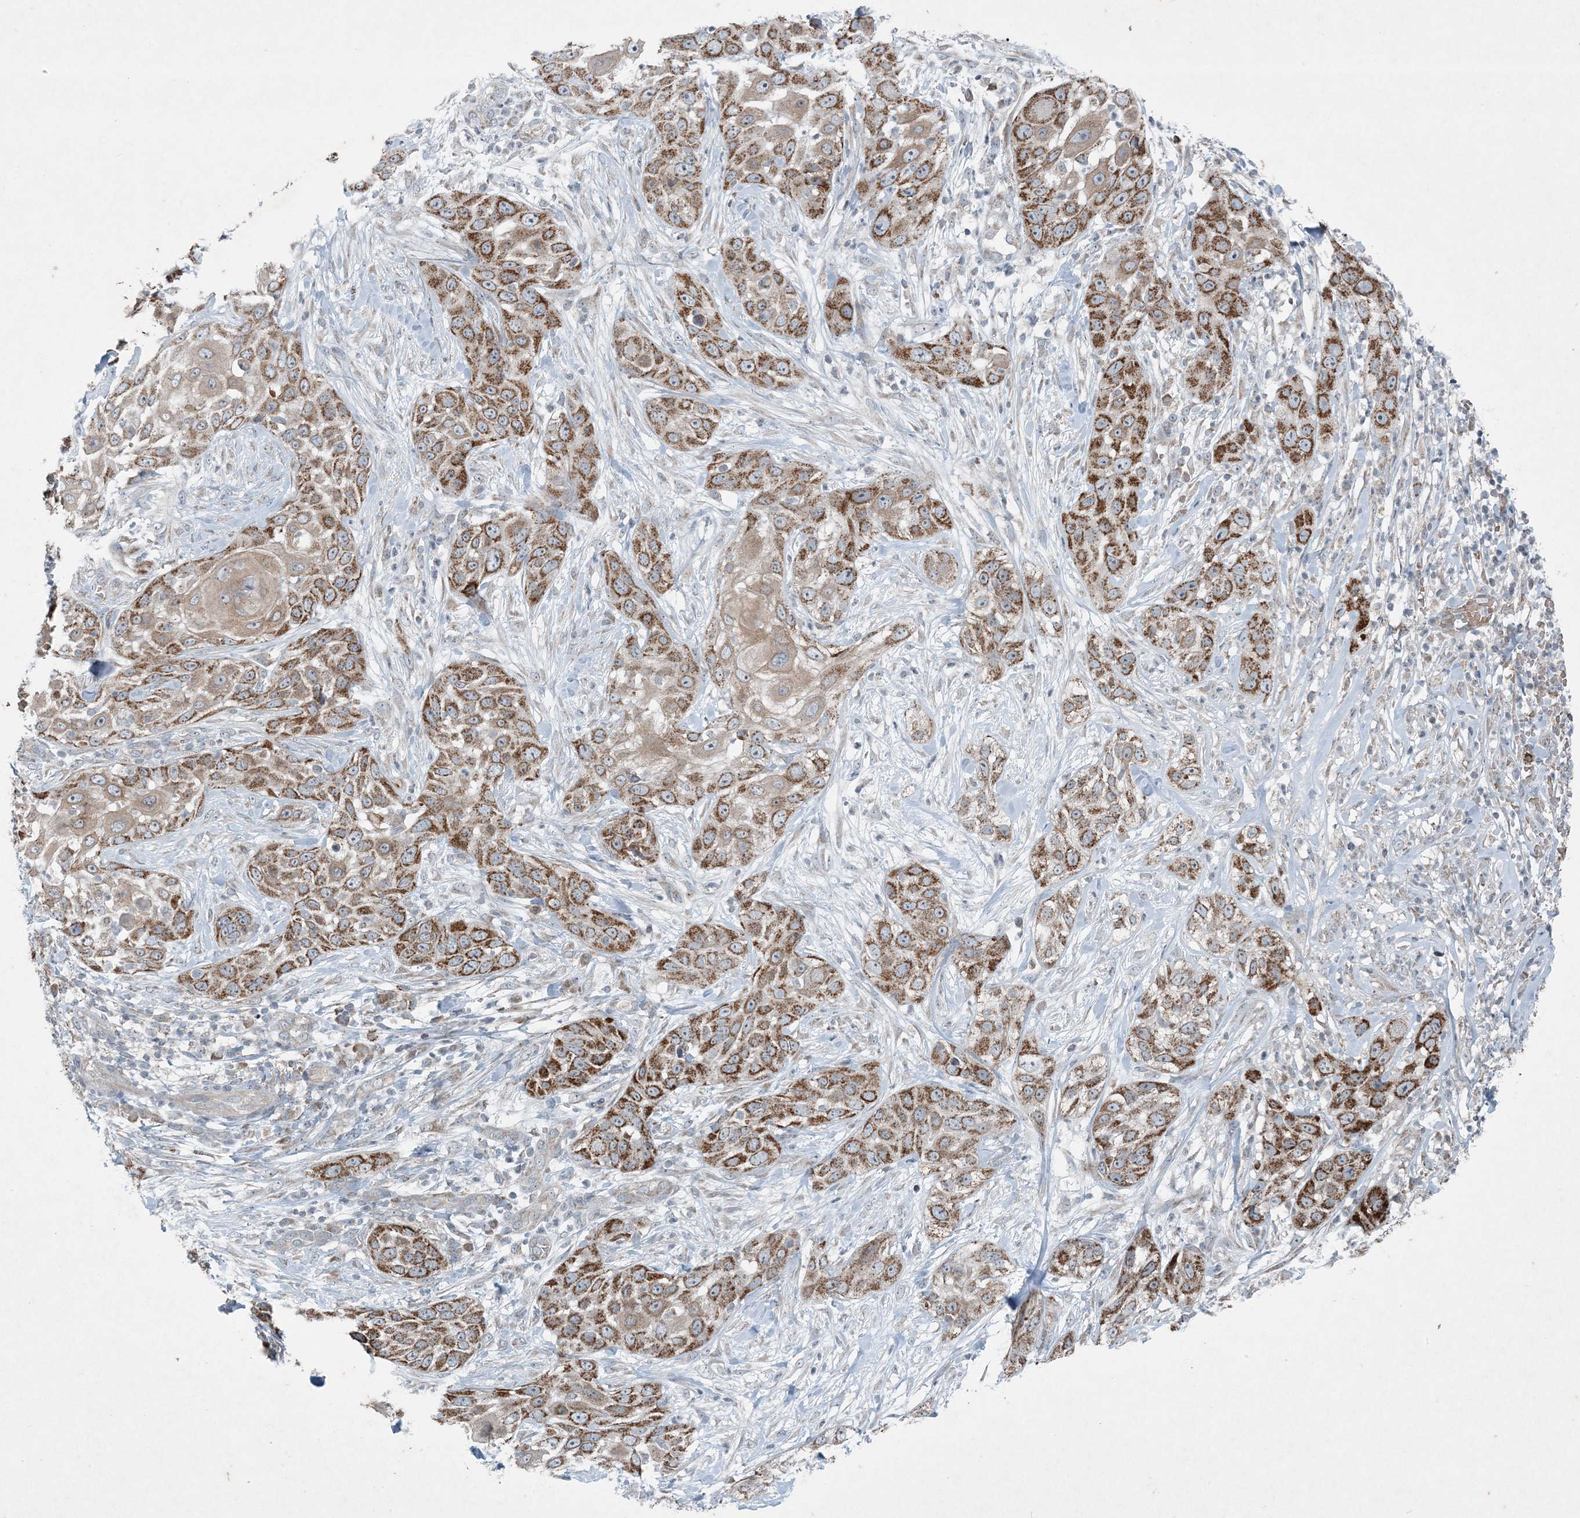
{"staining": {"intensity": "strong", "quantity": "25%-75%", "location": "cytoplasmic/membranous"}, "tissue": "skin cancer", "cell_type": "Tumor cells", "image_type": "cancer", "snomed": [{"axis": "morphology", "description": "Squamous cell carcinoma, NOS"}, {"axis": "topography", "description": "Skin"}], "caption": "The immunohistochemical stain labels strong cytoplasmic/membranous positivity in tumor cells of squamous cell carcinoma (skin) tissue.", "gene": "PC", "patient": {"sex": "female", "age": 44}}